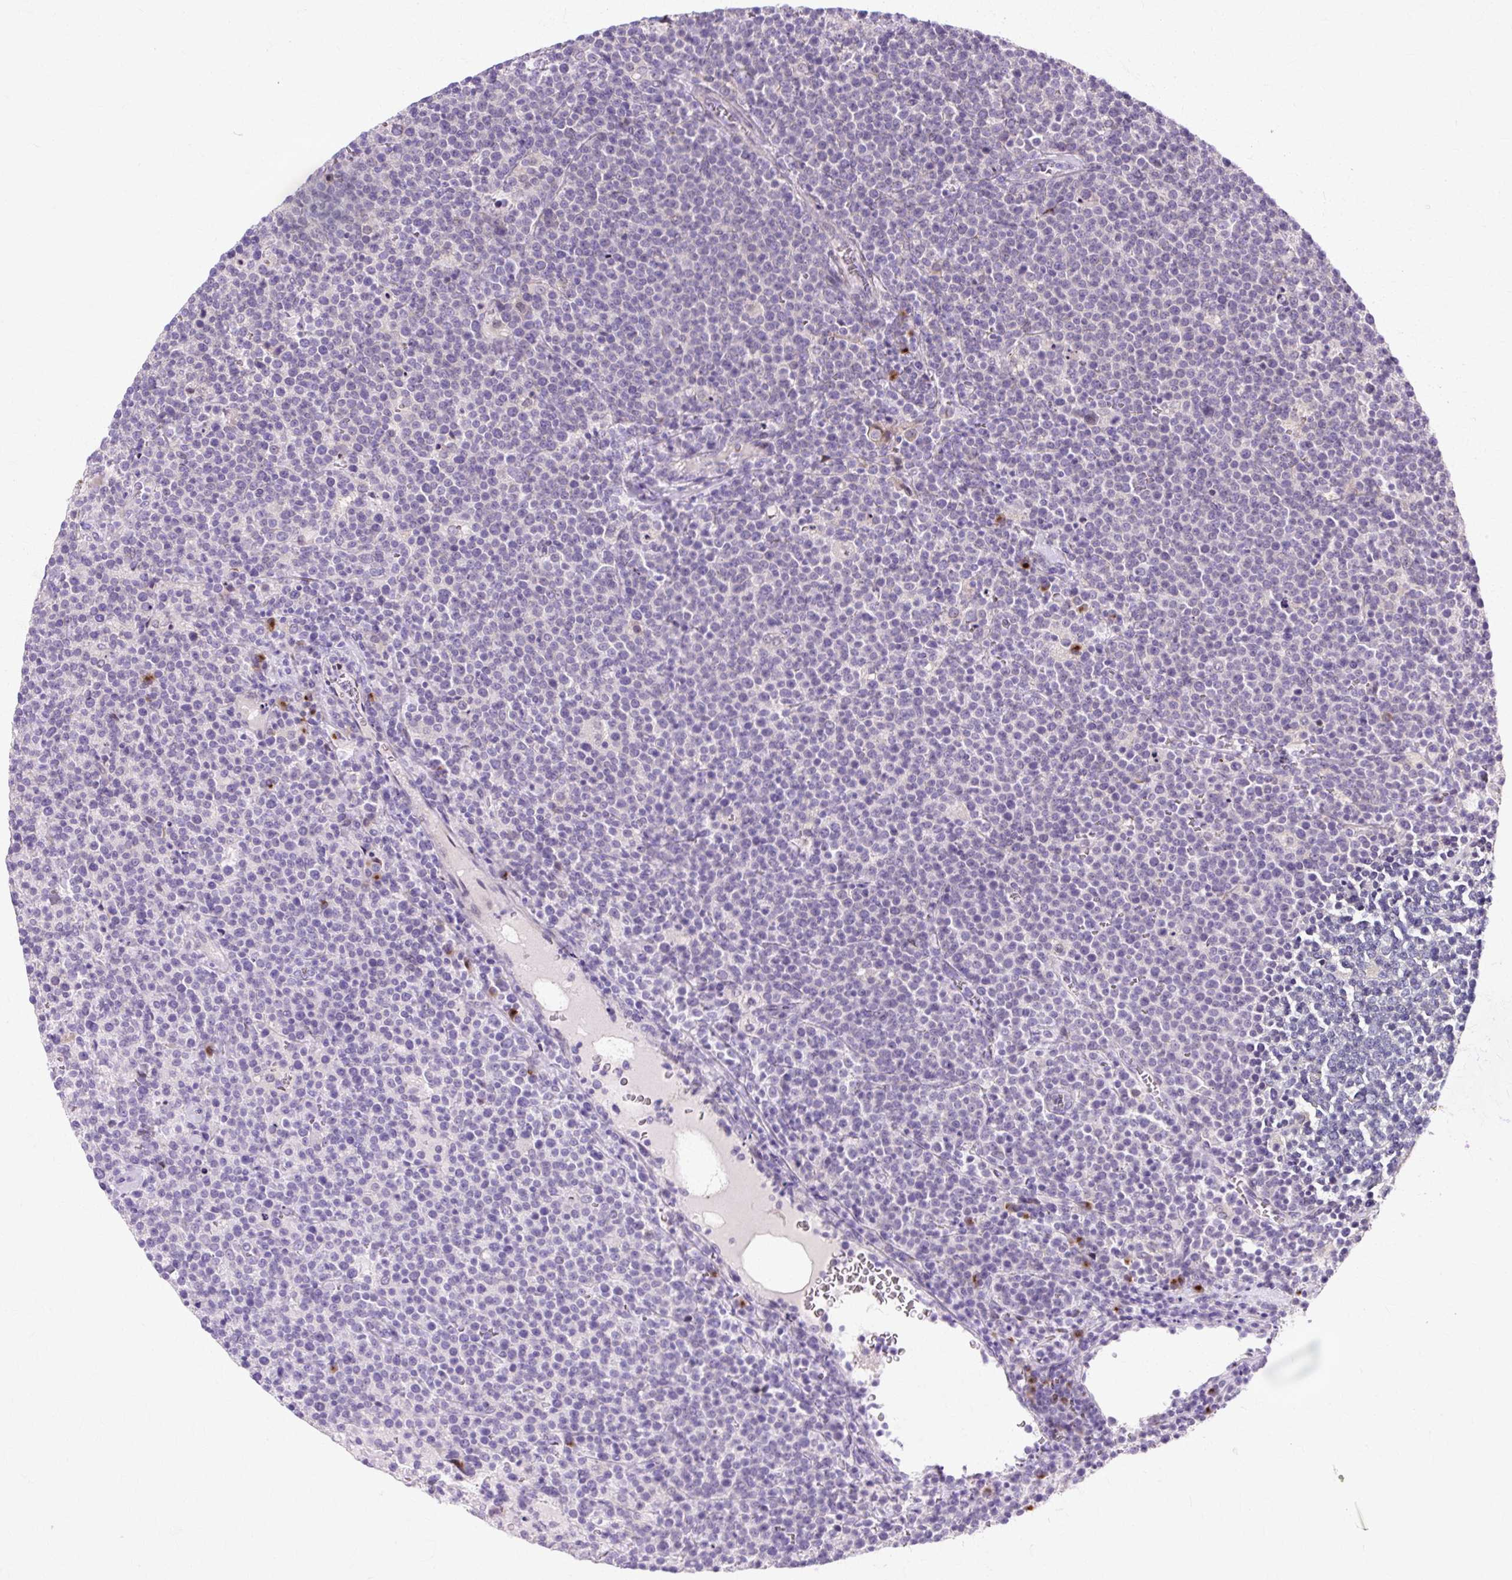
{"staining": {"intensity": "negative", "quantity": "none", "location": "none"}, "tissue": "lymphoma", "cell_type": "Tumor cells", "image_type": "cancer", "snomed": [{"axis": "morphology", "description": "Malignant lymphoma, non-Hodgkin's type, High grade"}, {"axis": "topography", "description": "Lymph node"}], "caption": "IHC histopathology image of neoplastic tissue: human lymphoma stained with DAB (3,3'-diaminobenzidine) displays no significant protein staining in tumor cells.", "gene": "TBC1D3G", "patient": {"sex": "male", "age": 61}}